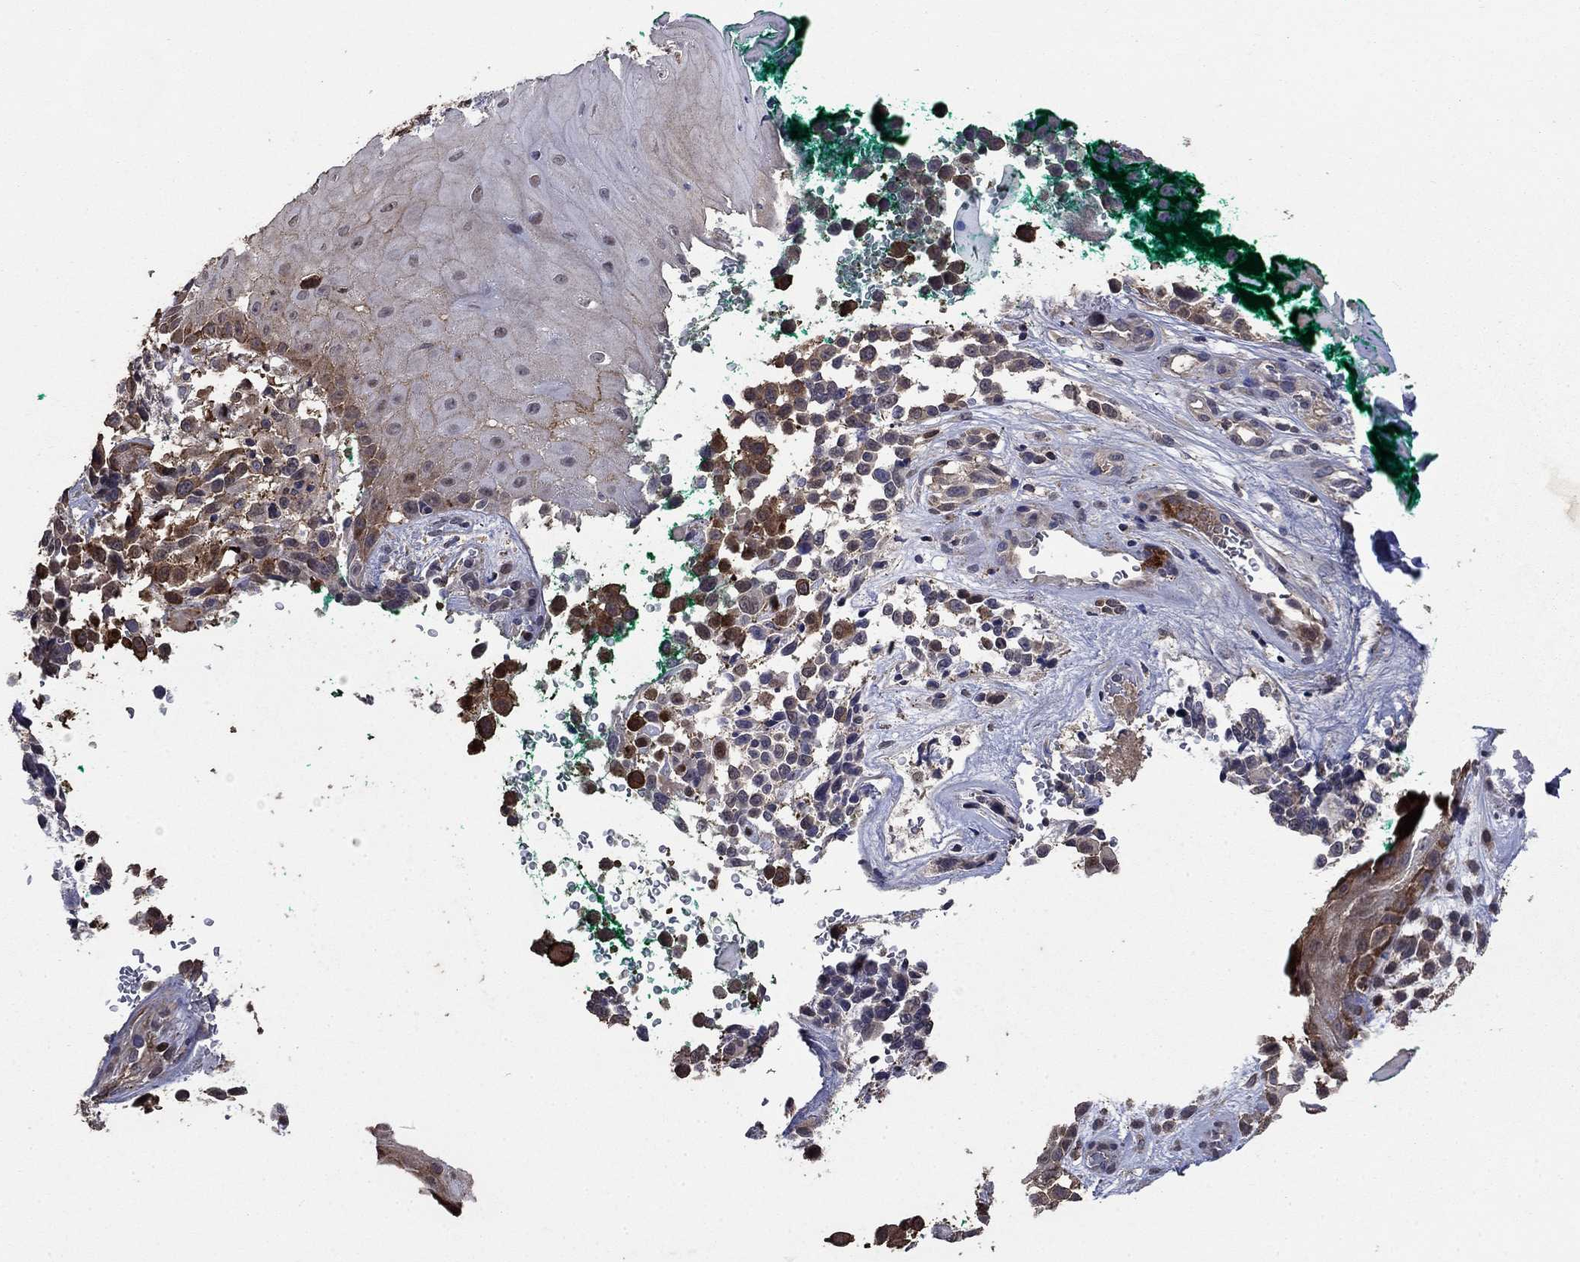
{"staining": {"intensity": "moderate", "quantity": "<25%", "location": "cytoplasmic/membranous"}, "tissue": "melanoma", "cell_type": "Tumor cells", "image_type": "cancer", "snomed": [{"axis": "morphology", "description": "Malignant melanoma, NOS"}, {"axis": "topography", "description": "Skin"}], "caption": "Human melanoma stained with a protein marker reveals moderate staining in tumor cells.", "gene": "DVL1", "patient": {"sex": "female", "age": 88}}